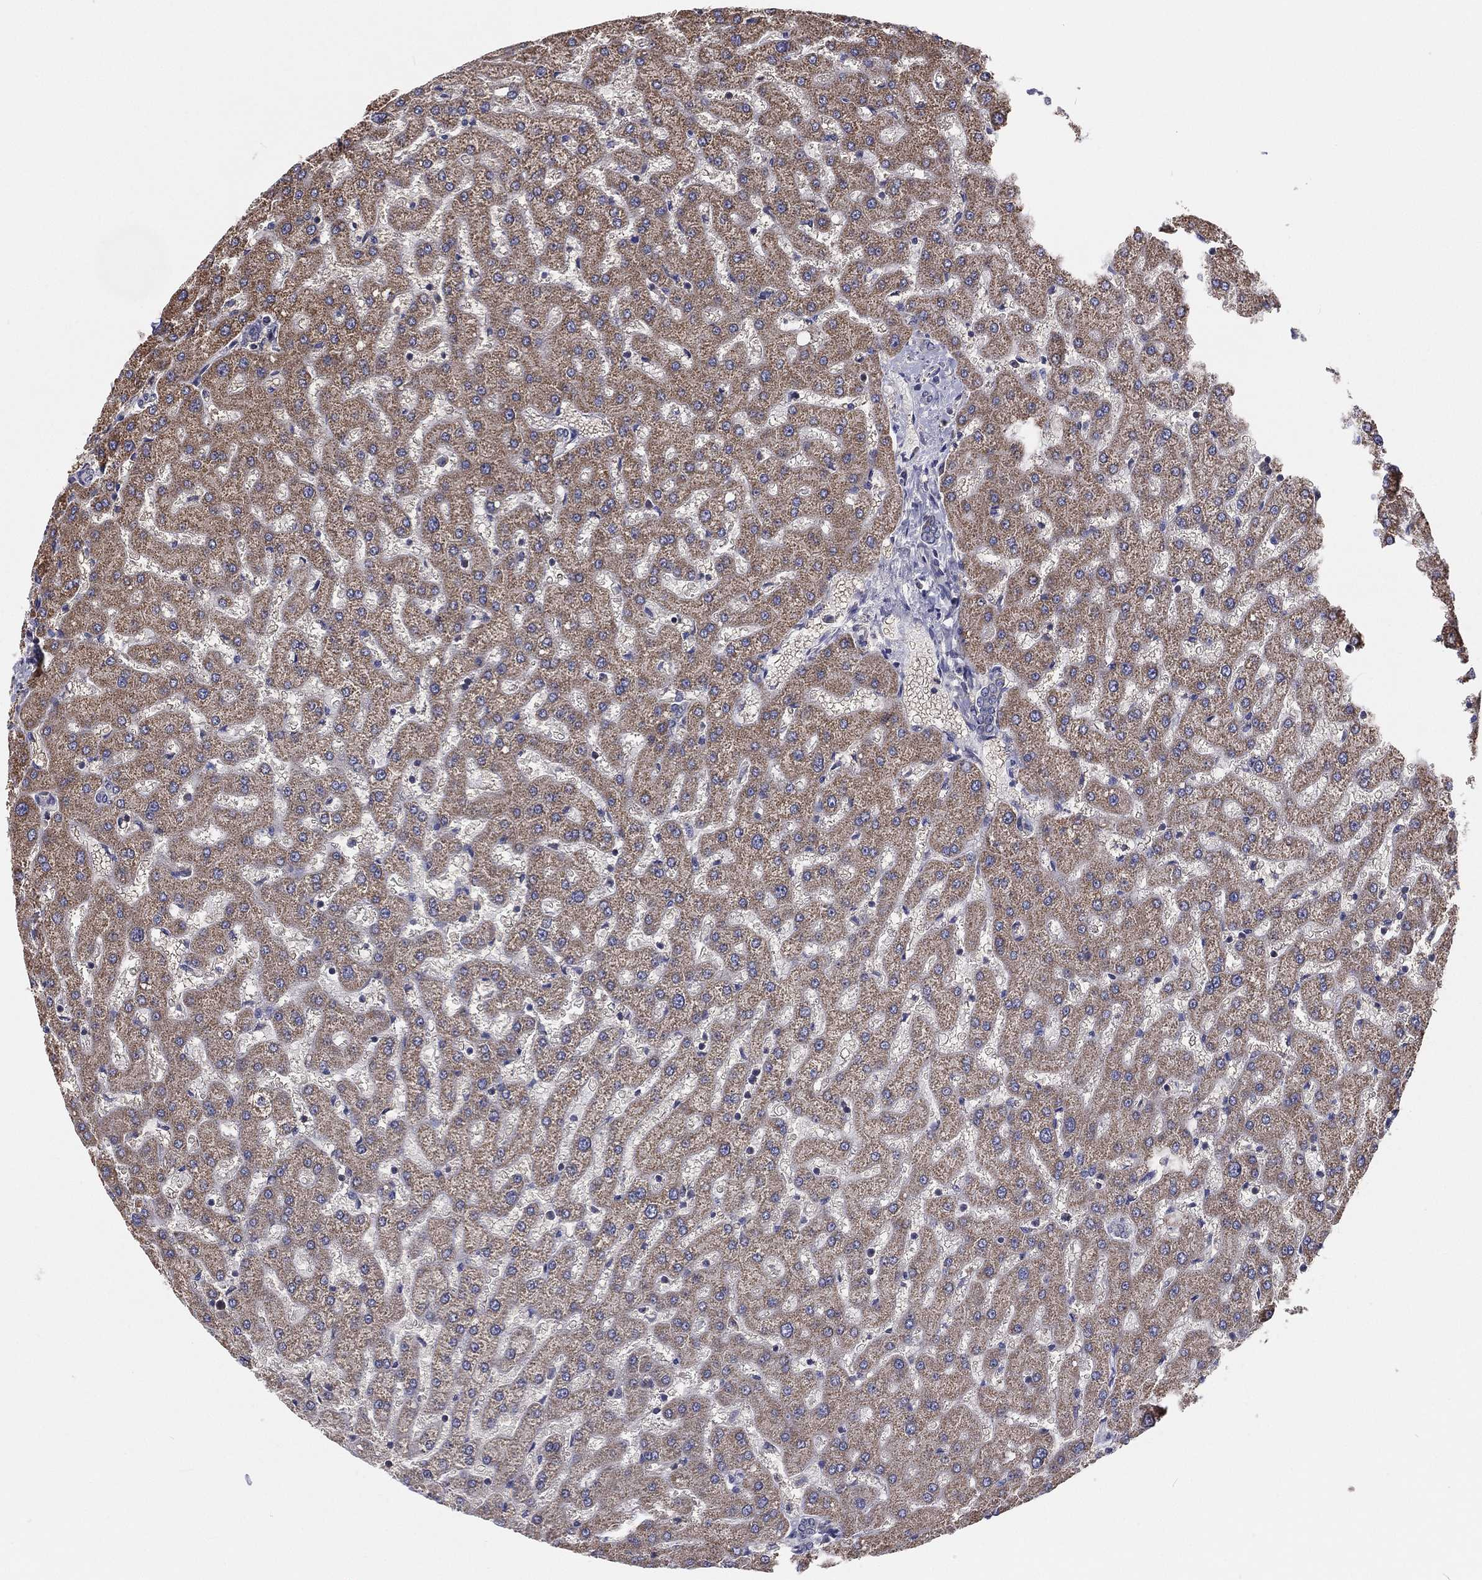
{"staining": {"intensity": "negative", "quantity": "none", "location": "none"}, "tissue": "liver", "cell_type": "Cholangiocytes", "image_type": "normal", "snomed": [{"axis": "morphology", "description": "Normal tissue, NOS"}, {"axis": "topography", "description": "Liver"}], "caption": "This is an IHC histopathology image of unremarkable human liver. There is no positivity in cholangiocytes.", "gene": "EIF2B5", "patient": {"sex": "female", "age": 50}}